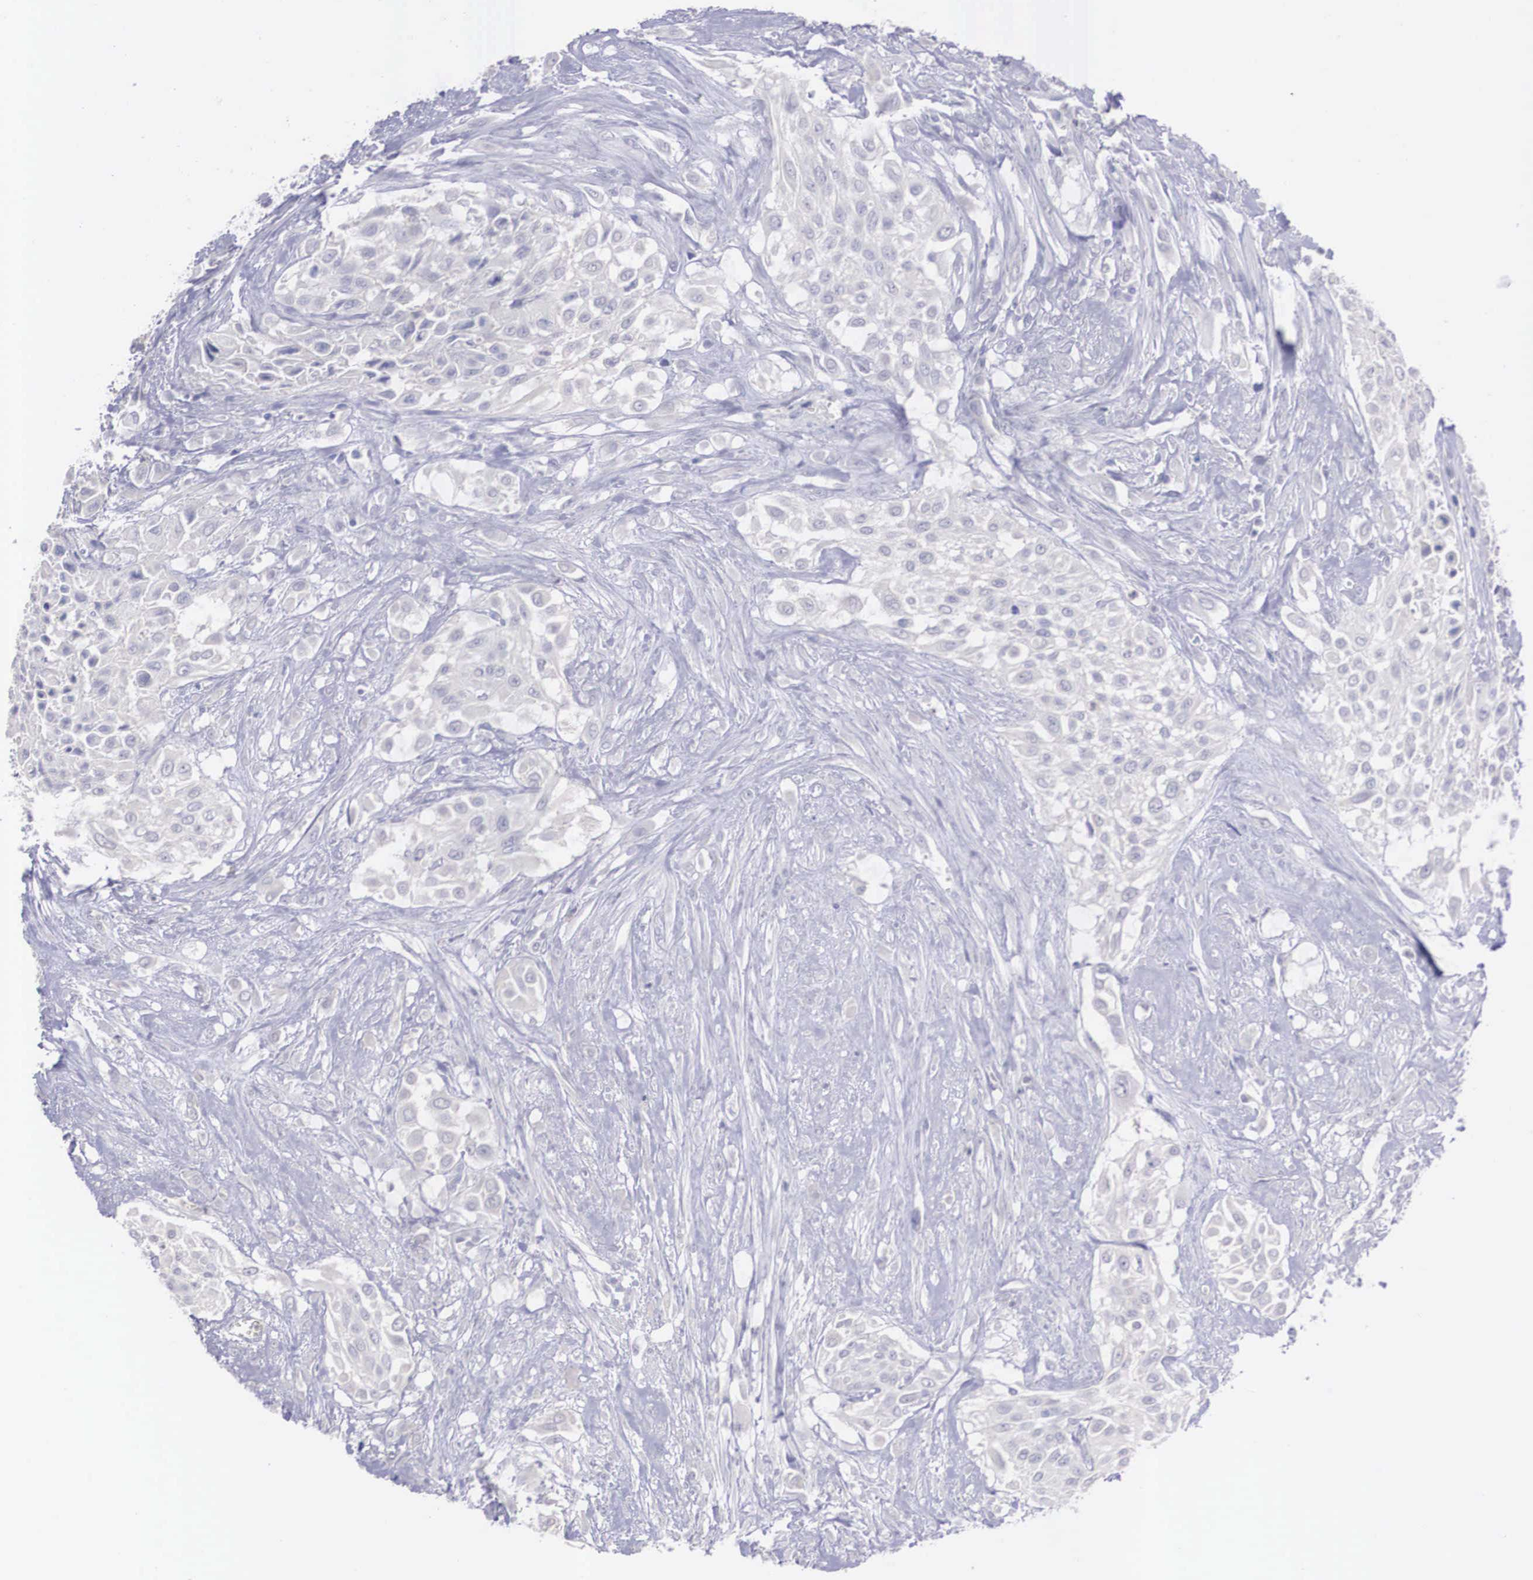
{"staining": {"intensity": "negative", "quantity": "none", "location": "none"}, "tissue": "urothelial cancer", "cell_type": "Tumor cells", "image_type": "cancer", "snomed": [{"axis": "morphology", "description": "Urothelial carcinoma, High grade"}, {"axis": "topography", "description": "Urinary bladder"}], "caption": "There is no significant staining in tumor cells of high-grade urothelial carcinoma.", "gene": "REPS2", "patient": {"sex": "male", "age": 57}}